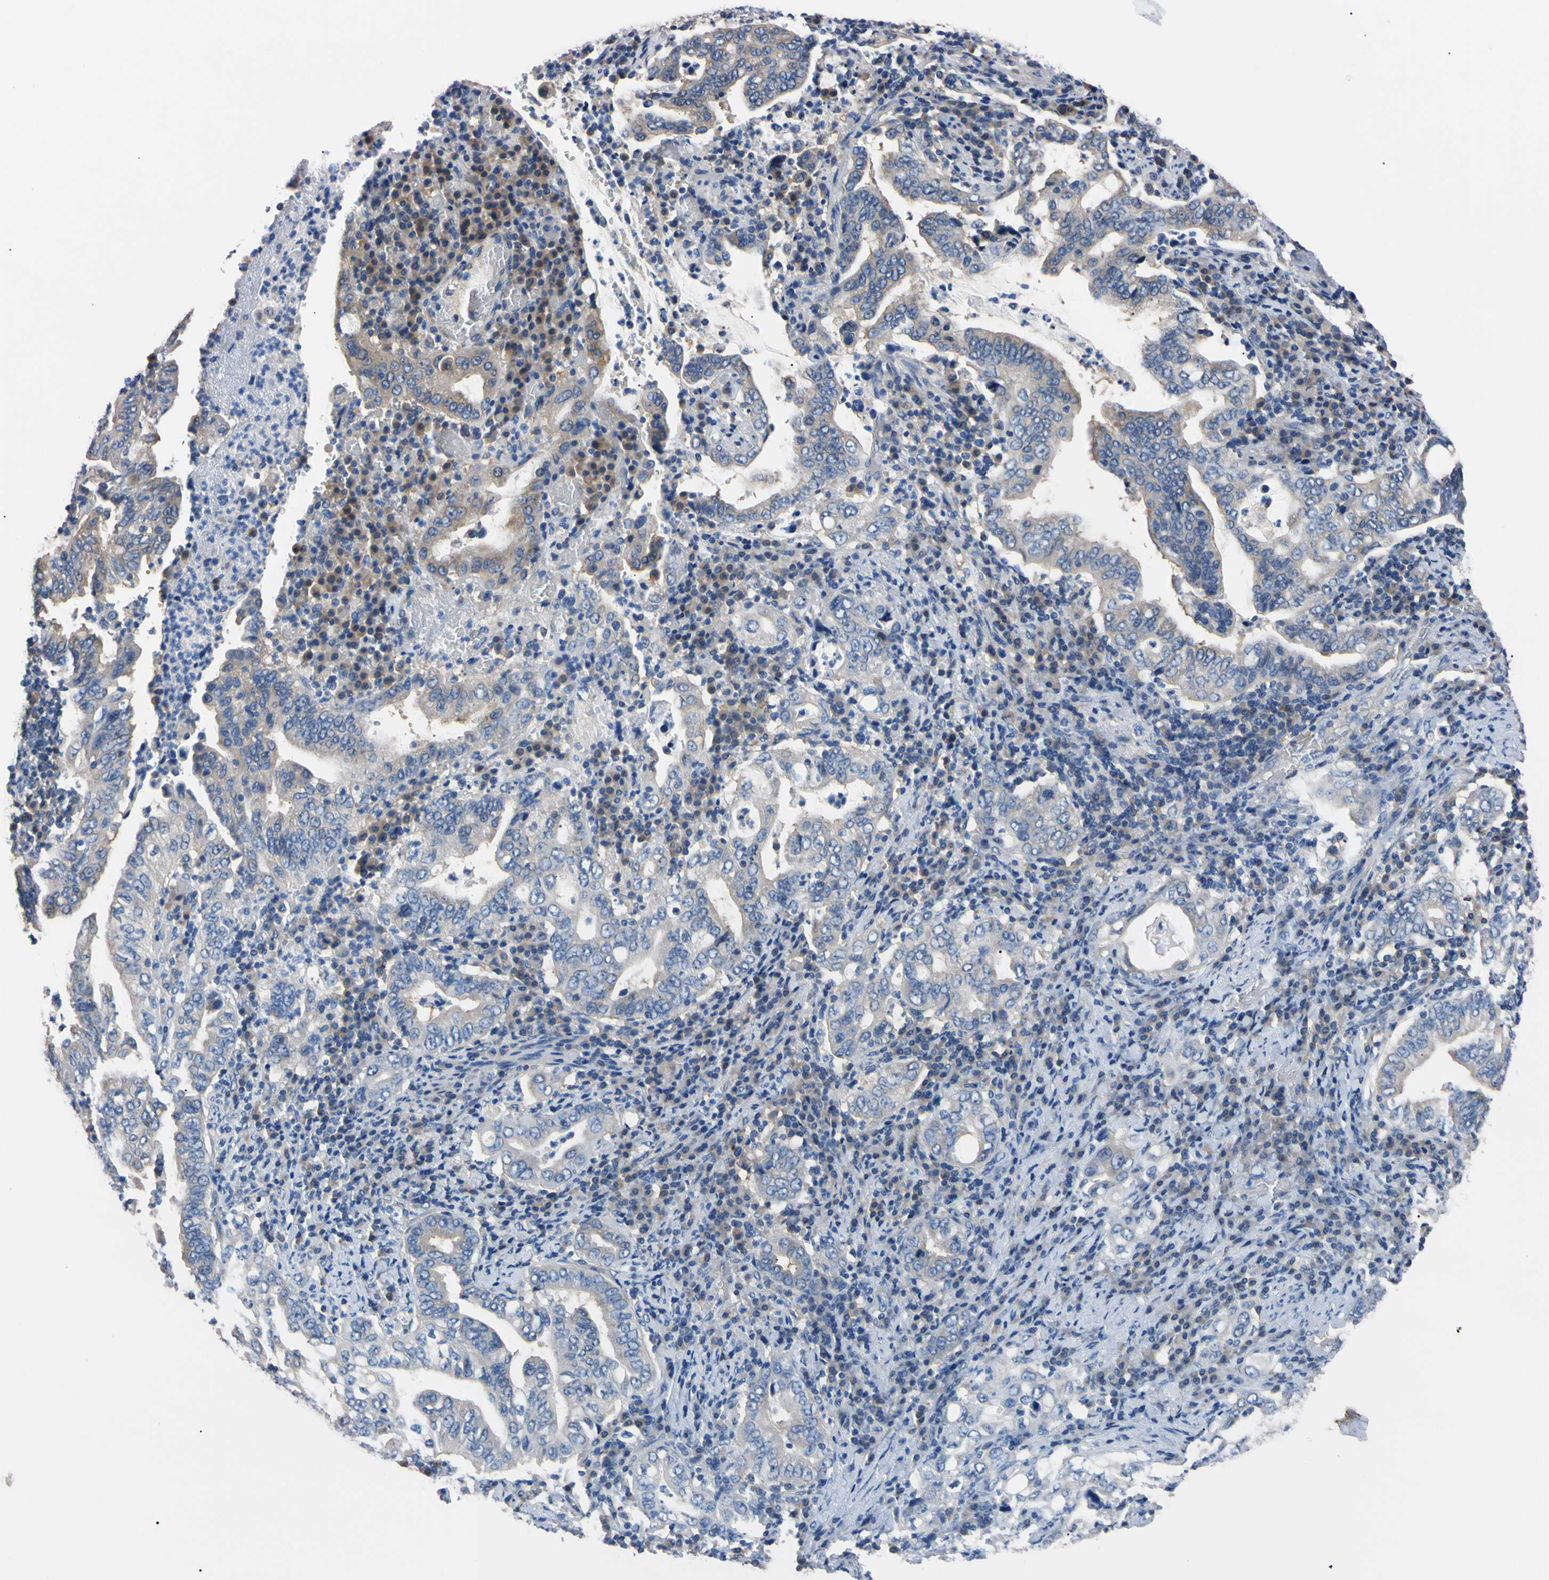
{"staining": {"intensity": "weak", "quantity": "<25%", "location": "cytoplasmic/membranous"}, "tissue": "stomach cancer", "cell_type": "Tumor cells", "image_type": "cancer", "snomed": [{"axis": "morphology", "description": "Normal tissue, NOS"}, {"axis": "morphology", "description": "Adenocarcinoma, NOS"}, {"axis": "topography", "description": "Esophagus"}, {"axis": "topography", "description": "Stomach, upper"}, {"axis": "topography", "description": "Peripheral nerve tissue"}], "caption": "Tumor cells show no significant protein staining in stomach adenocarcinoma.", "gene": "RARS1", "patient": {"sex": "male", "age": 62}}